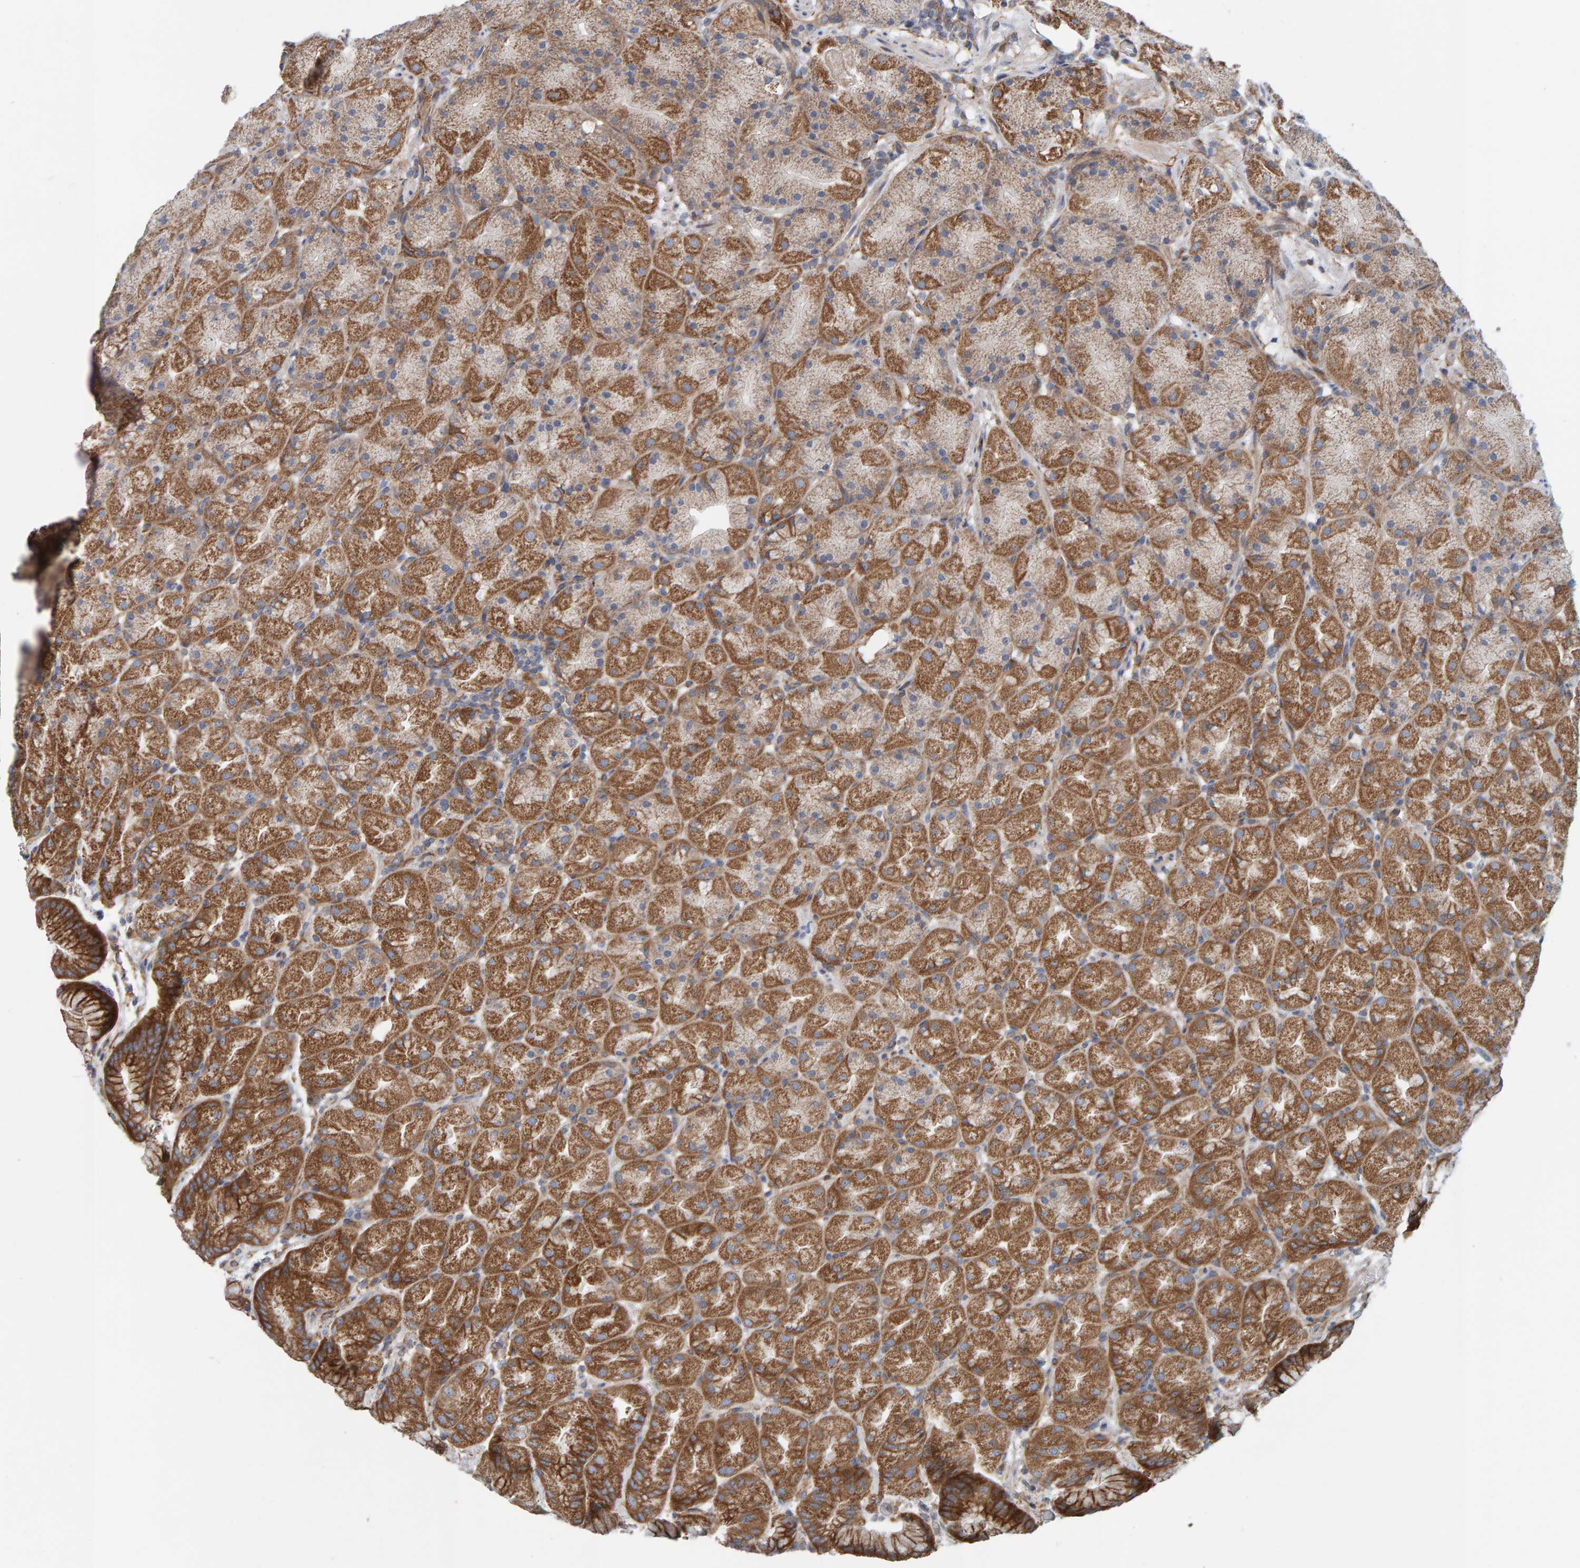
{"staining": {"intensity": "strong", "quantity": ">75%", "location": "cytoplasmic/membranous"}, "tissue": "stomach", "cell_type": "Glandular cells", "image_type": "normal", "snomed": [{"axis": "morphology", "description": "Normal tissue, NOS"}, {"axis": "topography", "description": "Stomach, upper"}, {"axis": "topography", "description": "Stomach"}], "caption": "IHC of normal human stomach demonstrates high levels of strong cytoplasmic/membranous positivity in about >75% of glandular cells.", "gene": "RGP1", "patient": {"sex": "male", "age": 48}}